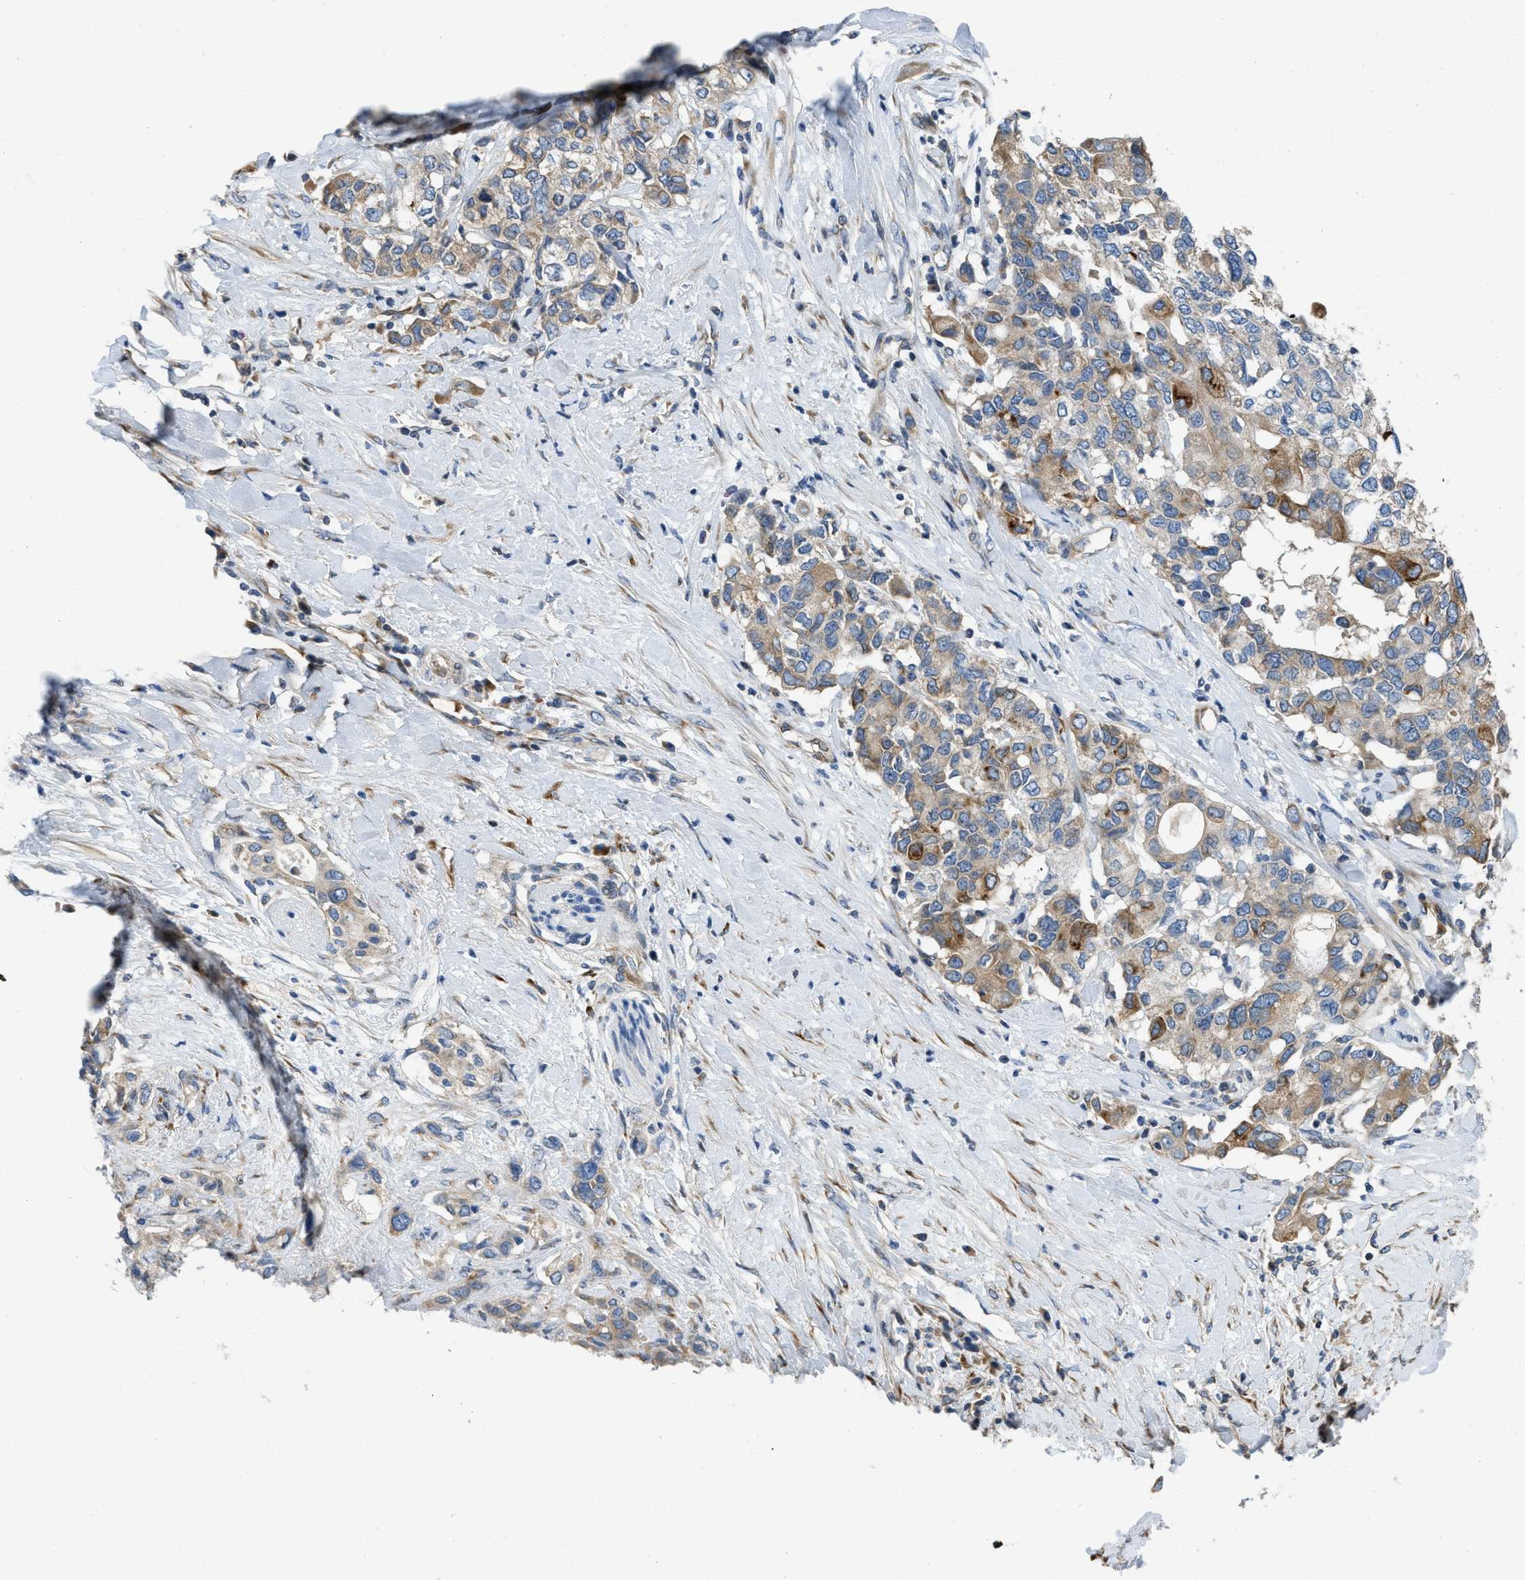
{"staining": {"intensity": "weak", "quantity": ">75%", "location": "cytoplasmic/membranous"}, "tissue": "pancreatic cancer", "cell_type": "Tumor cells", "image_type": "cancer", "snomed": [{"axis": "morphology", "description": "Adenocarcinoma, NOS"}, {"axis": "topography", "description": "Pancreas"}], "caption": "Immunohistochemical staining of adenocarcinoma (pancreatic) shows low levels of weak cytoplasmic/membranous protein expression in about >75% of tumor cells.", "gene": "GGCX", "patient": {"sex": "female", "age": 56}}